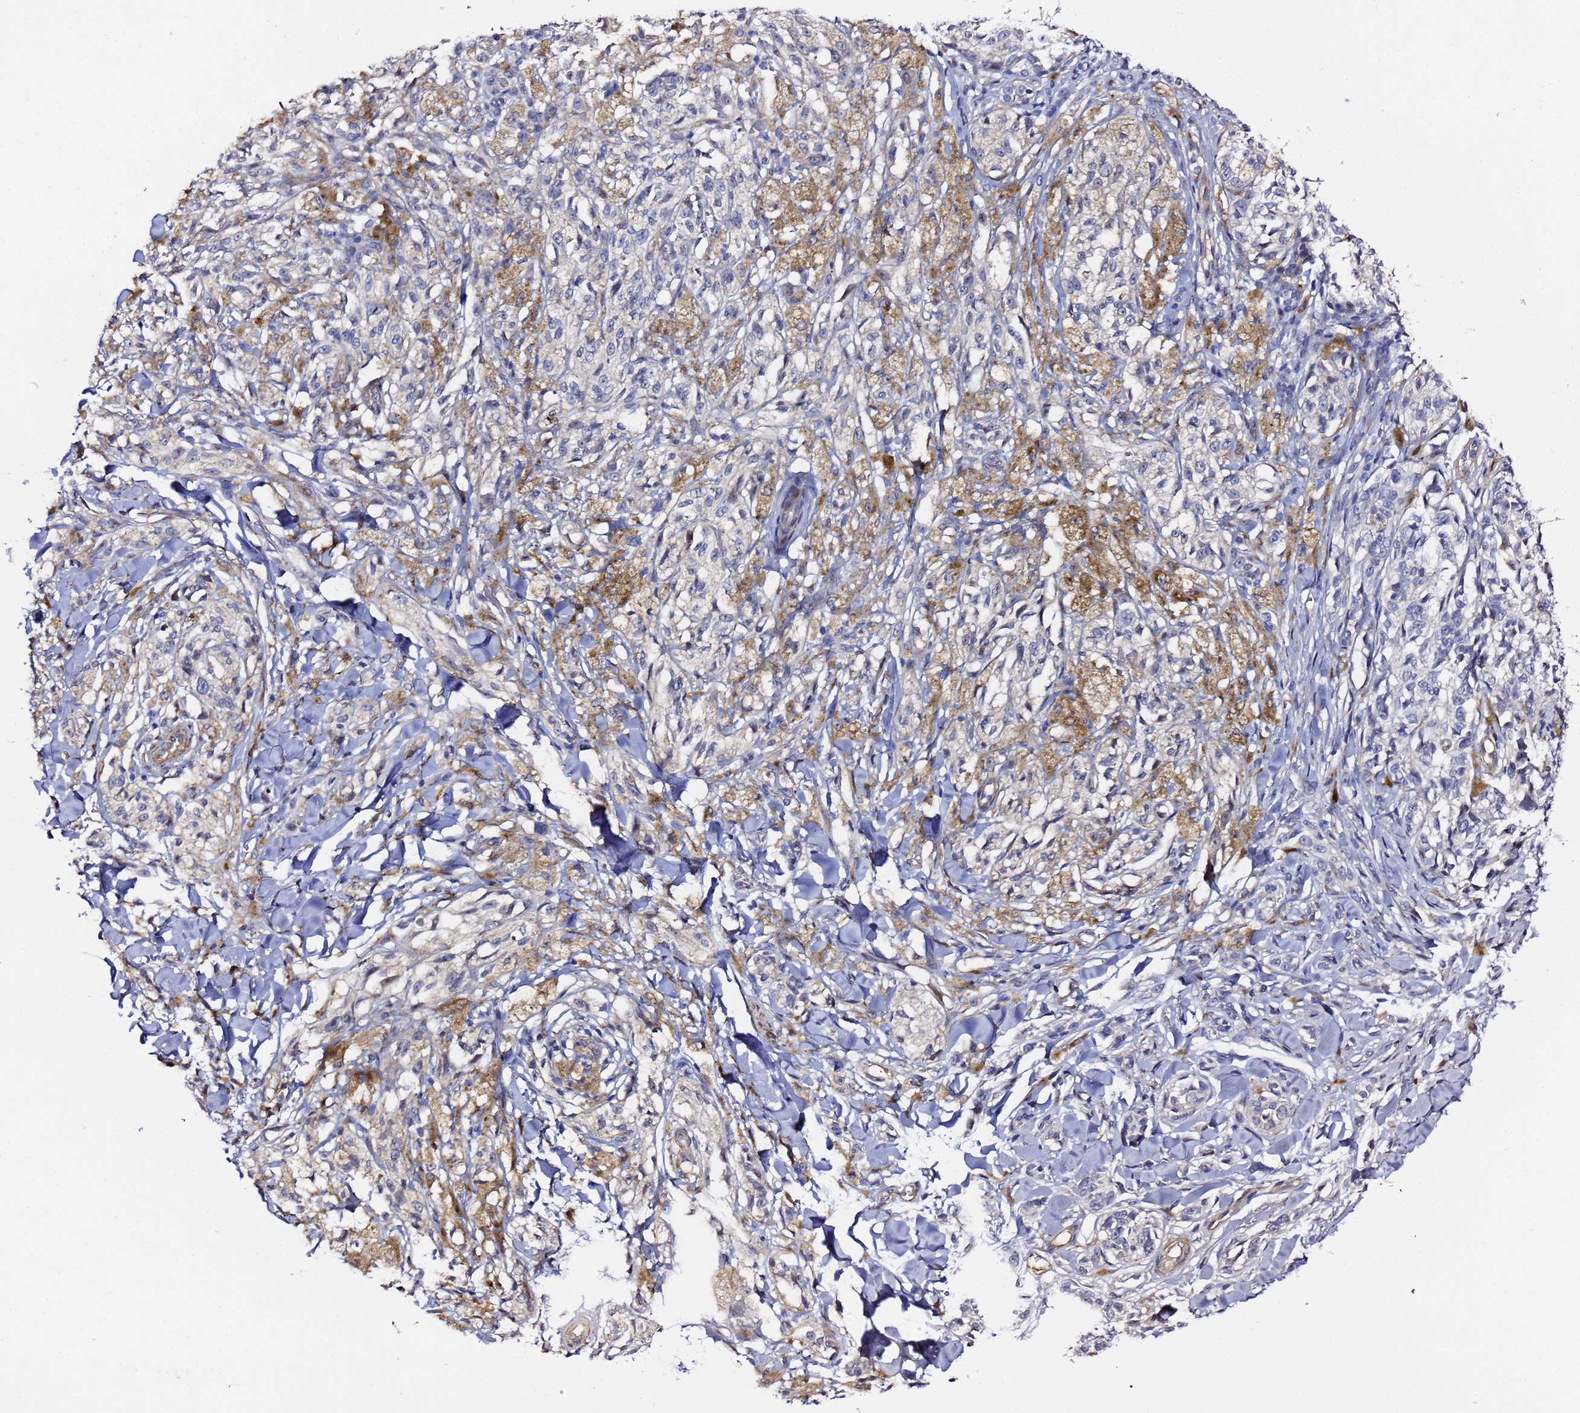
{"staining": {"intensity": "negative", "quantity": "none", "location": "none"}, "tissue": "melanoma", "cell_type": "Tumor cells", "image_type": "cancer", "snomed": [{"axis": "morphology", "description": "Malignant melanoma, NOS"}, {"axis": "topography", "description": "Skin of upper extremity"}], "caption": "IHC of human melanoma demonstrates no positivity in tumor cells. The staining is performed using DAB brown chromogen with nuclei counter-stained in using hematoxylin.", "gene": "JRKL", "patient": {"sex": "male", "age": 40}}